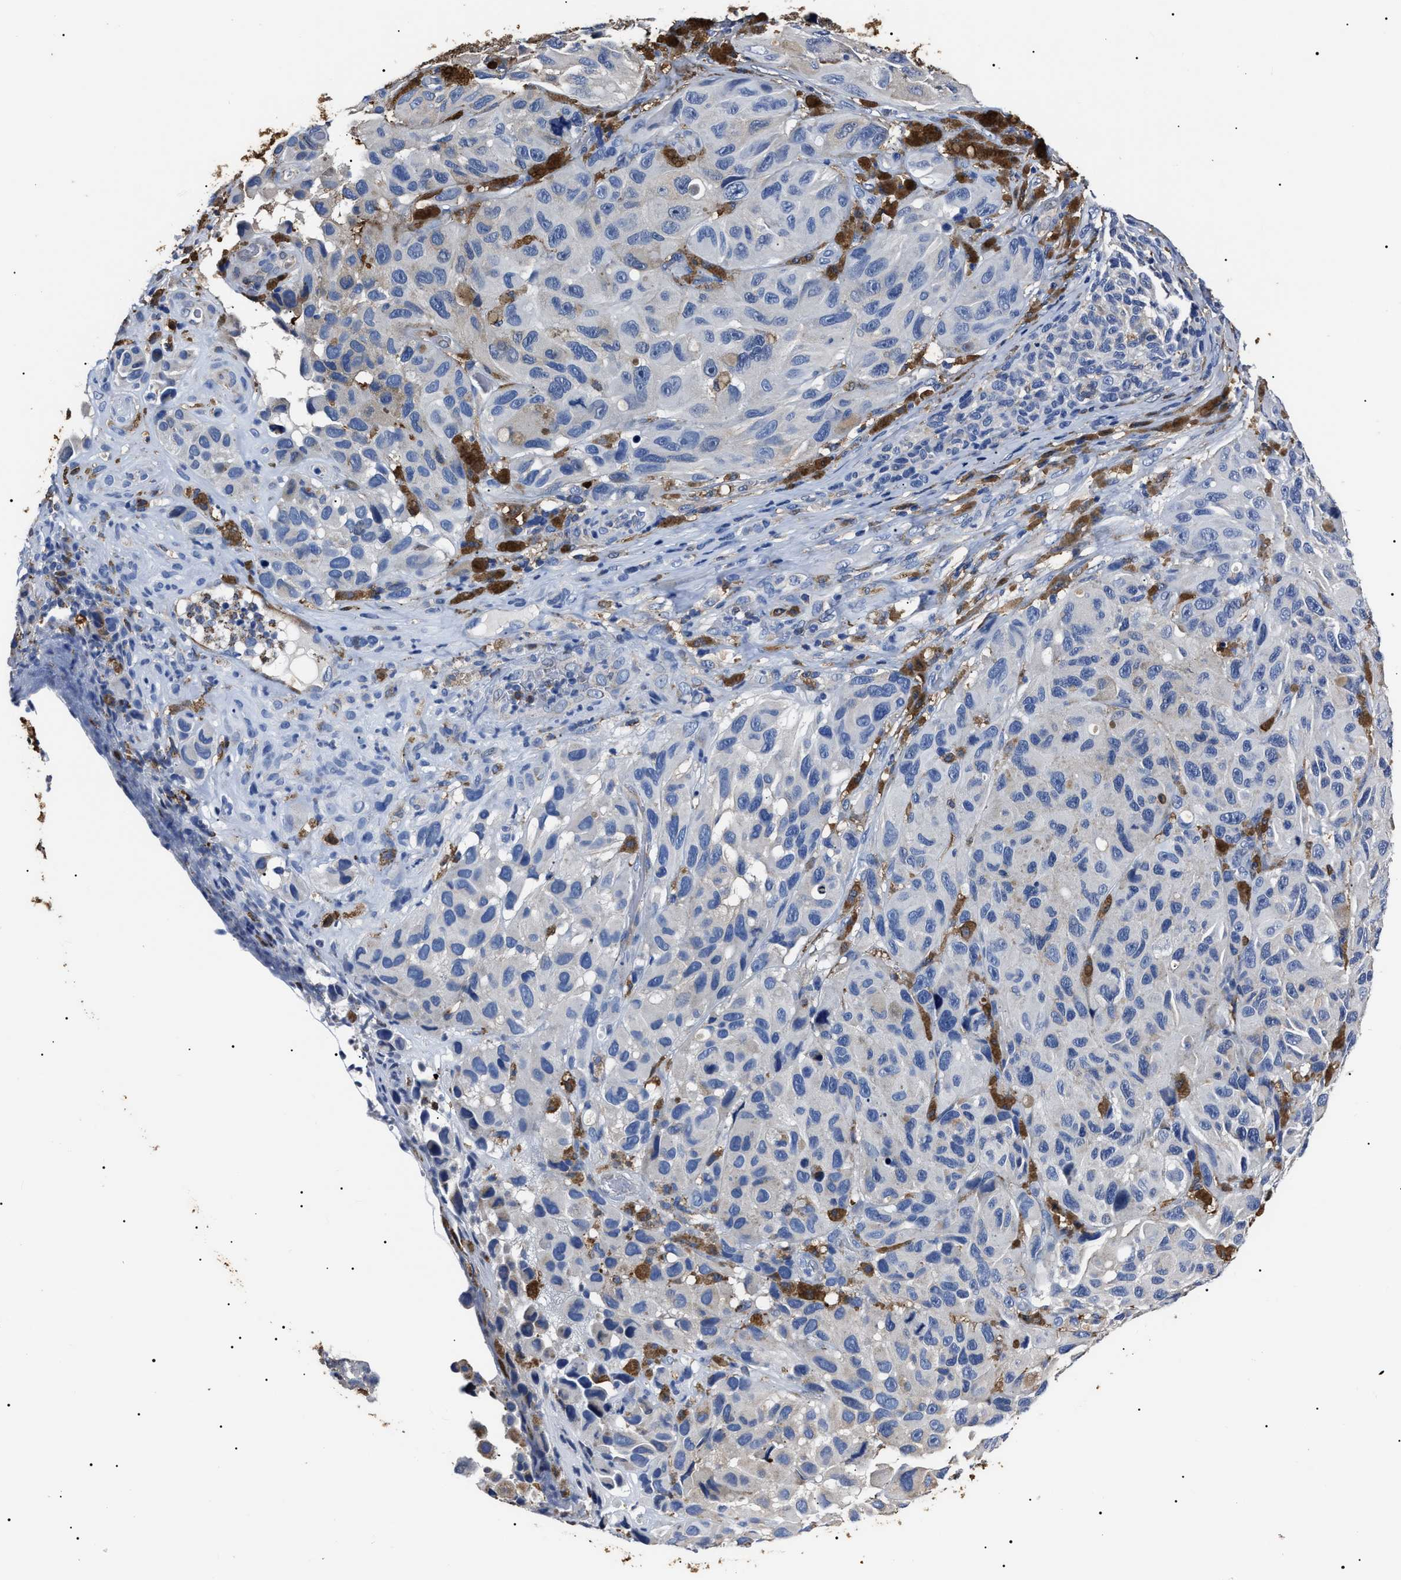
{"staining": {"intensity": "negative", "quantity": "none", "location": "none"}, "tissue": "melanoma", "cell_type": "Tumor cells", "image_type": "cancer", "snomed": [{"axis": "morphology", "description": "Malignant melanoma, NOS"}, {"axis": "topography", "description": "Skin"}], "caption": "Tumor cells are negative for brown protein staining in malignant melanoma. (Immunohistochemistry (ihc), brightfield microscopy, high magnification).", "gene": "ALDH1A1", "patient": {"sex": "female", "age": 73}}